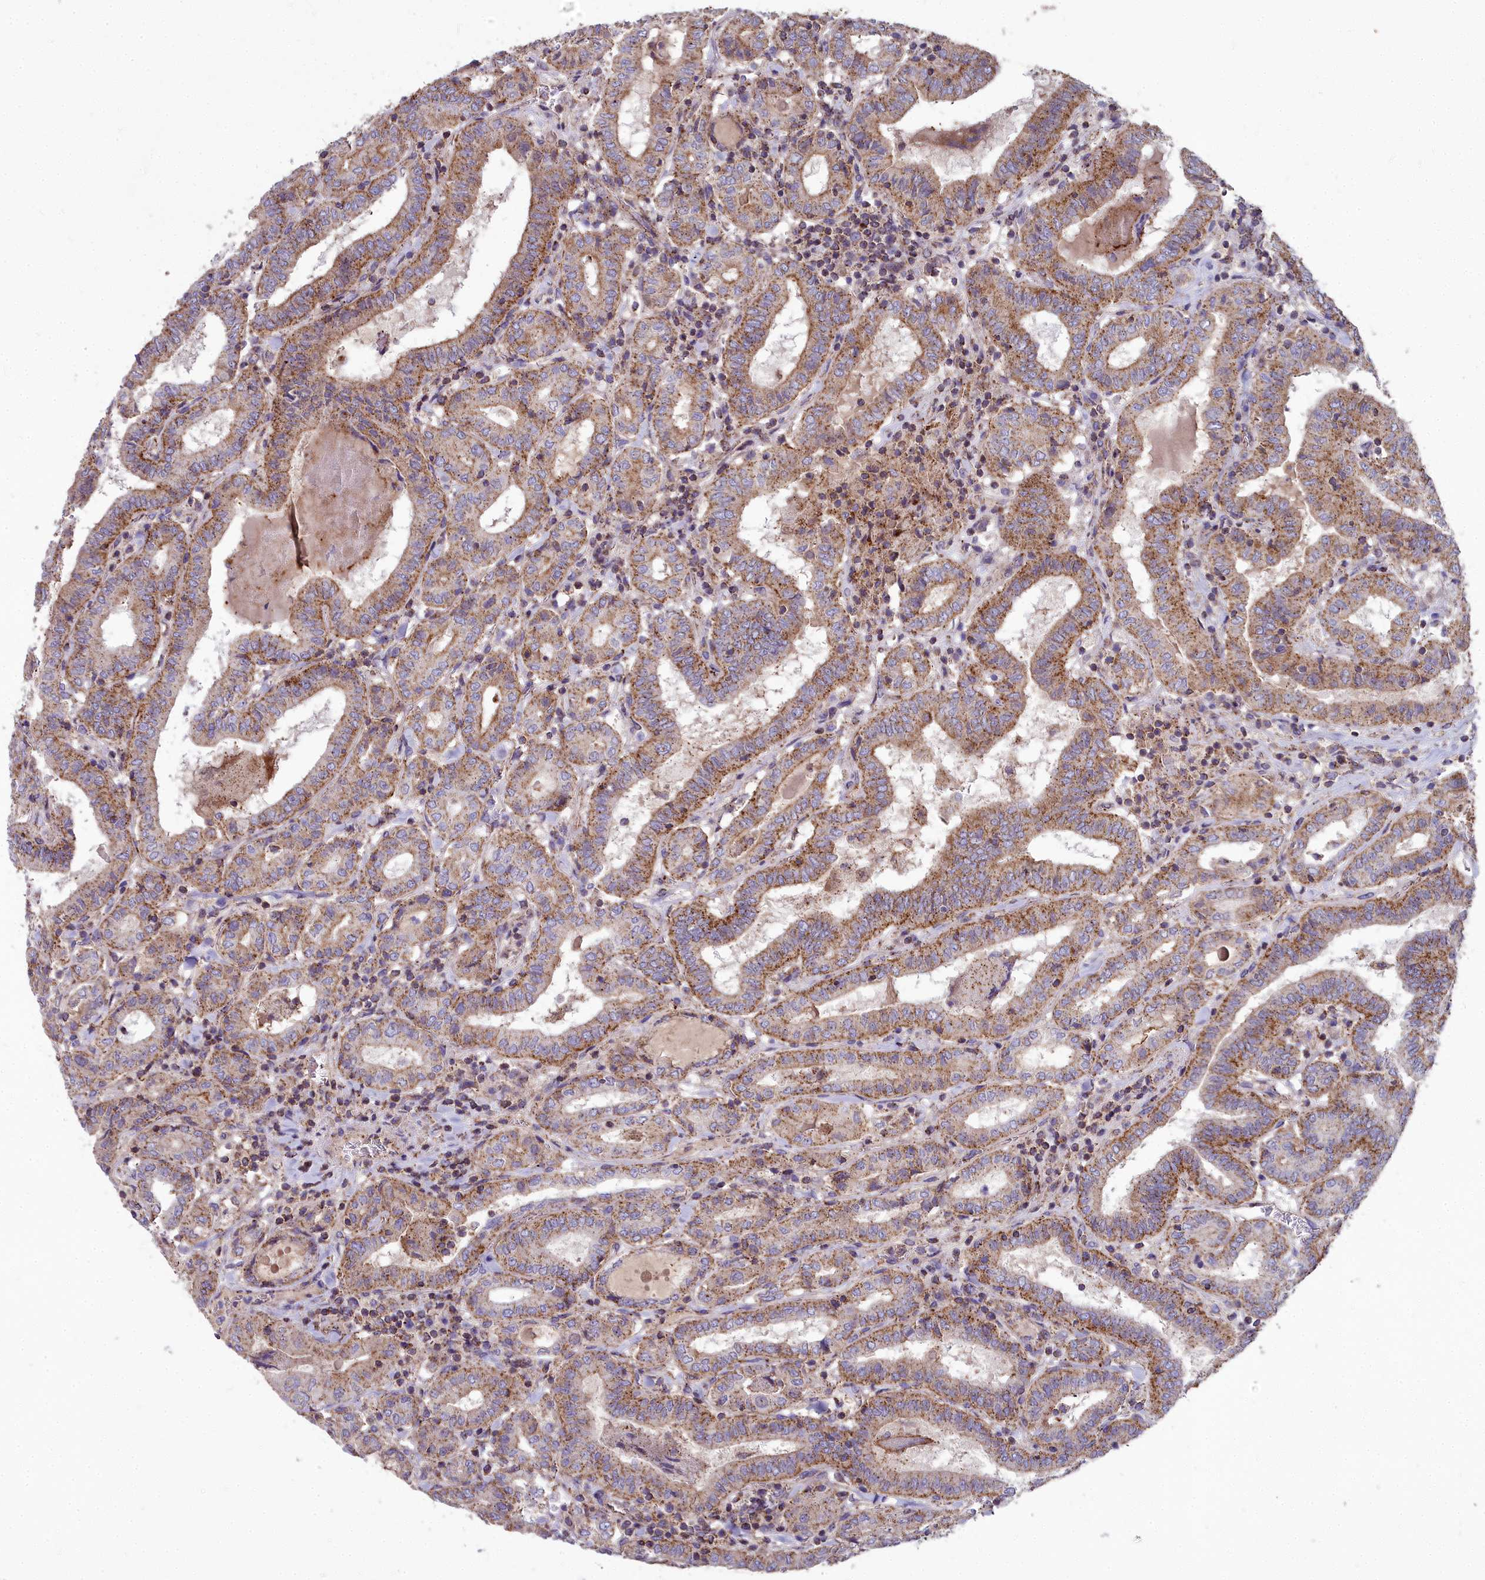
{"staining": {"intensity": "moderate", "quantity": ">75%", "location": "cytoplasmic/membranous"}, "tissue": "thyroid cancer", "cell_type": "Tumor cells", "image_type": "cancer", "snomed": [{"axis": "morphology", "description": "Papillary adenocarcinoma, NOS"}, {"axis": "topography", "description": "Thyroid gland"}], "caption": "The histopathology image shows immunohistochemical staining of thyroid papillary adenocarcinoma. There is moderate cytoplasmic/membranous expression is present in about >75% of tumor cells.", "gene": "FRMPD1", "patient": {"sex": "female", "age": 72}}